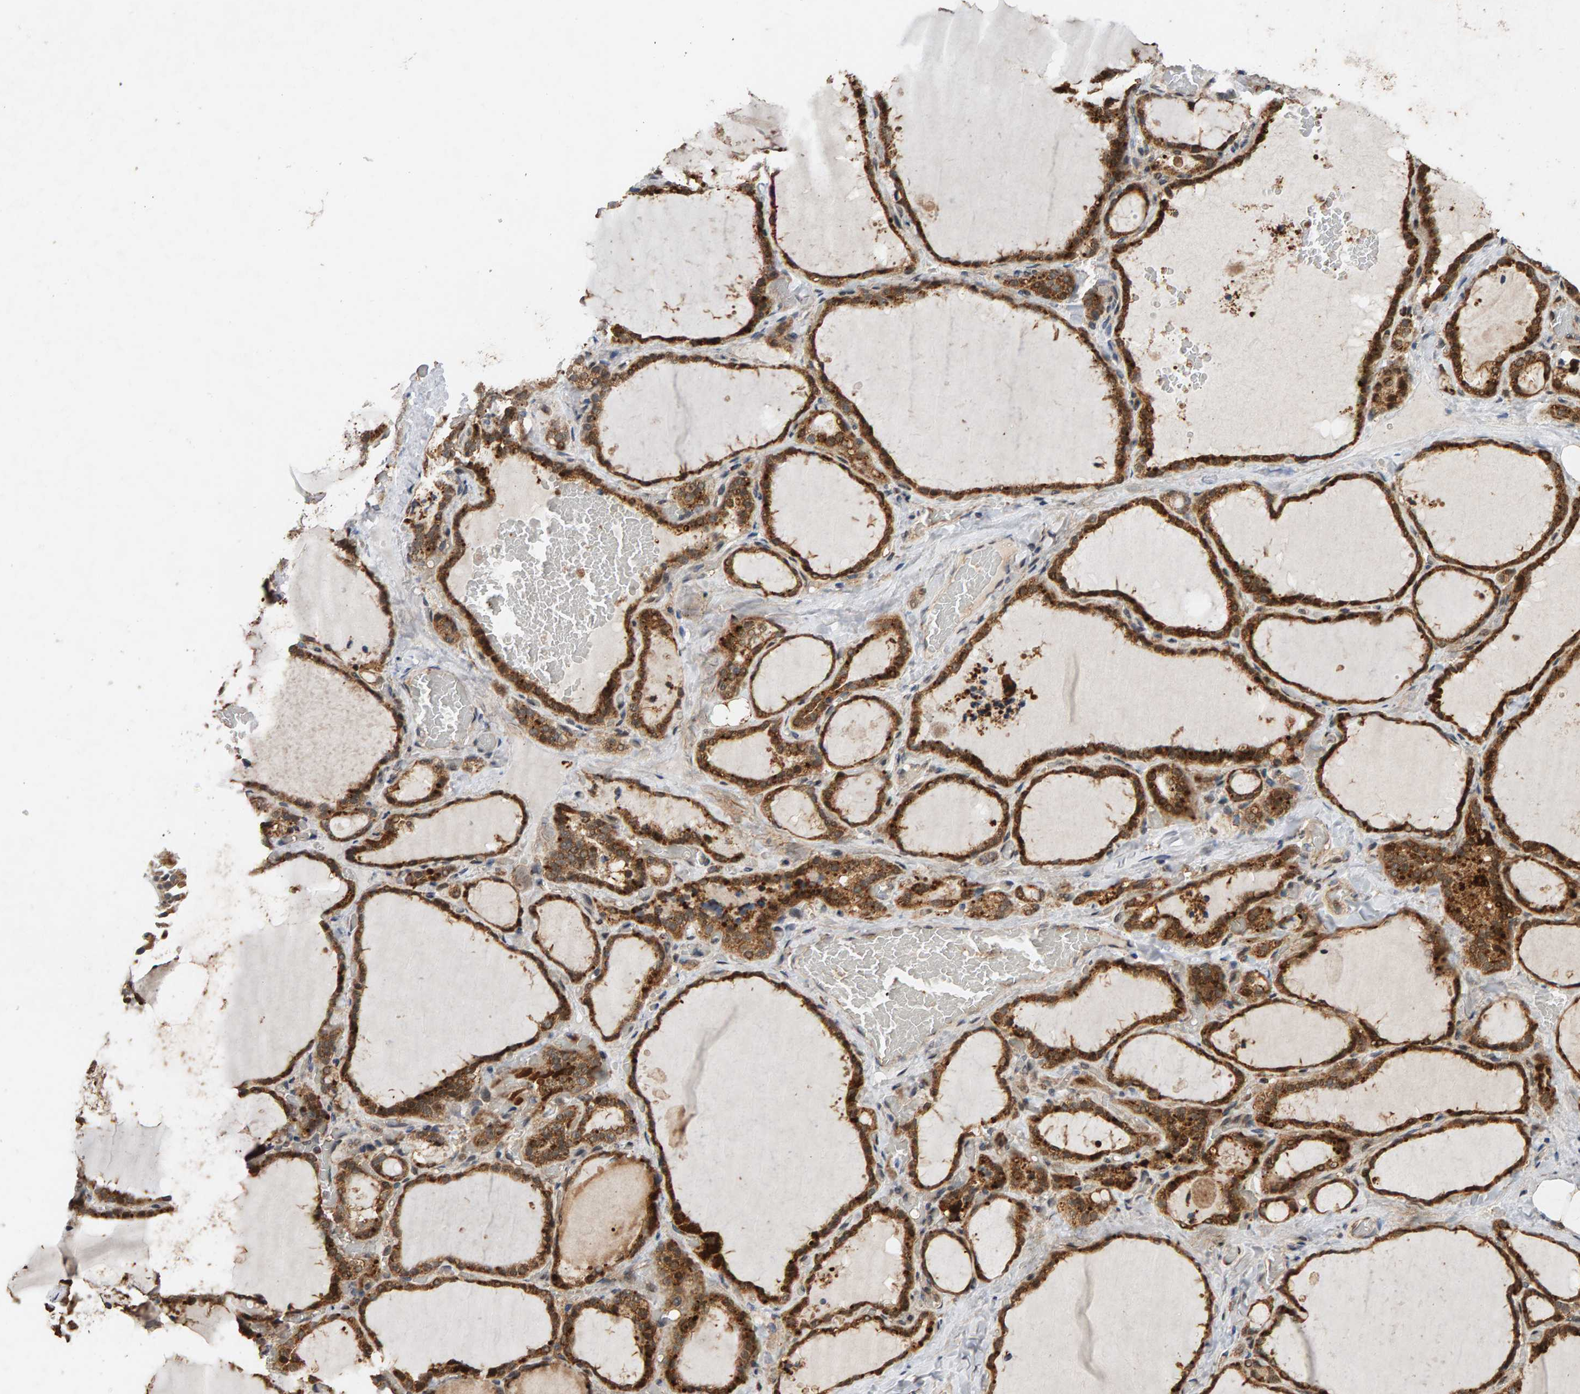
{"staining": {"intensity": "strong", "quantity": ">75%", "location": "cytoplasmic/membranous"}, "tissue": "thyroid gland", "cell_type": "Glandular cells", "image_type": "normal", "snomed": [{"axis": "morphology", "description": "Normal tissue, NOS"}, {"axis": "topography", "description": "Thyroid gland"}], "caption": "The immunohistochemical stain shows strong cytoplasmic/membranous staining in glandular cells of normal thyroid gland. (Brightfield microscopy of DAB IHC at high magnification).", "gene": "GSTK1", "patient": {"sex": "female", "age": 22}}